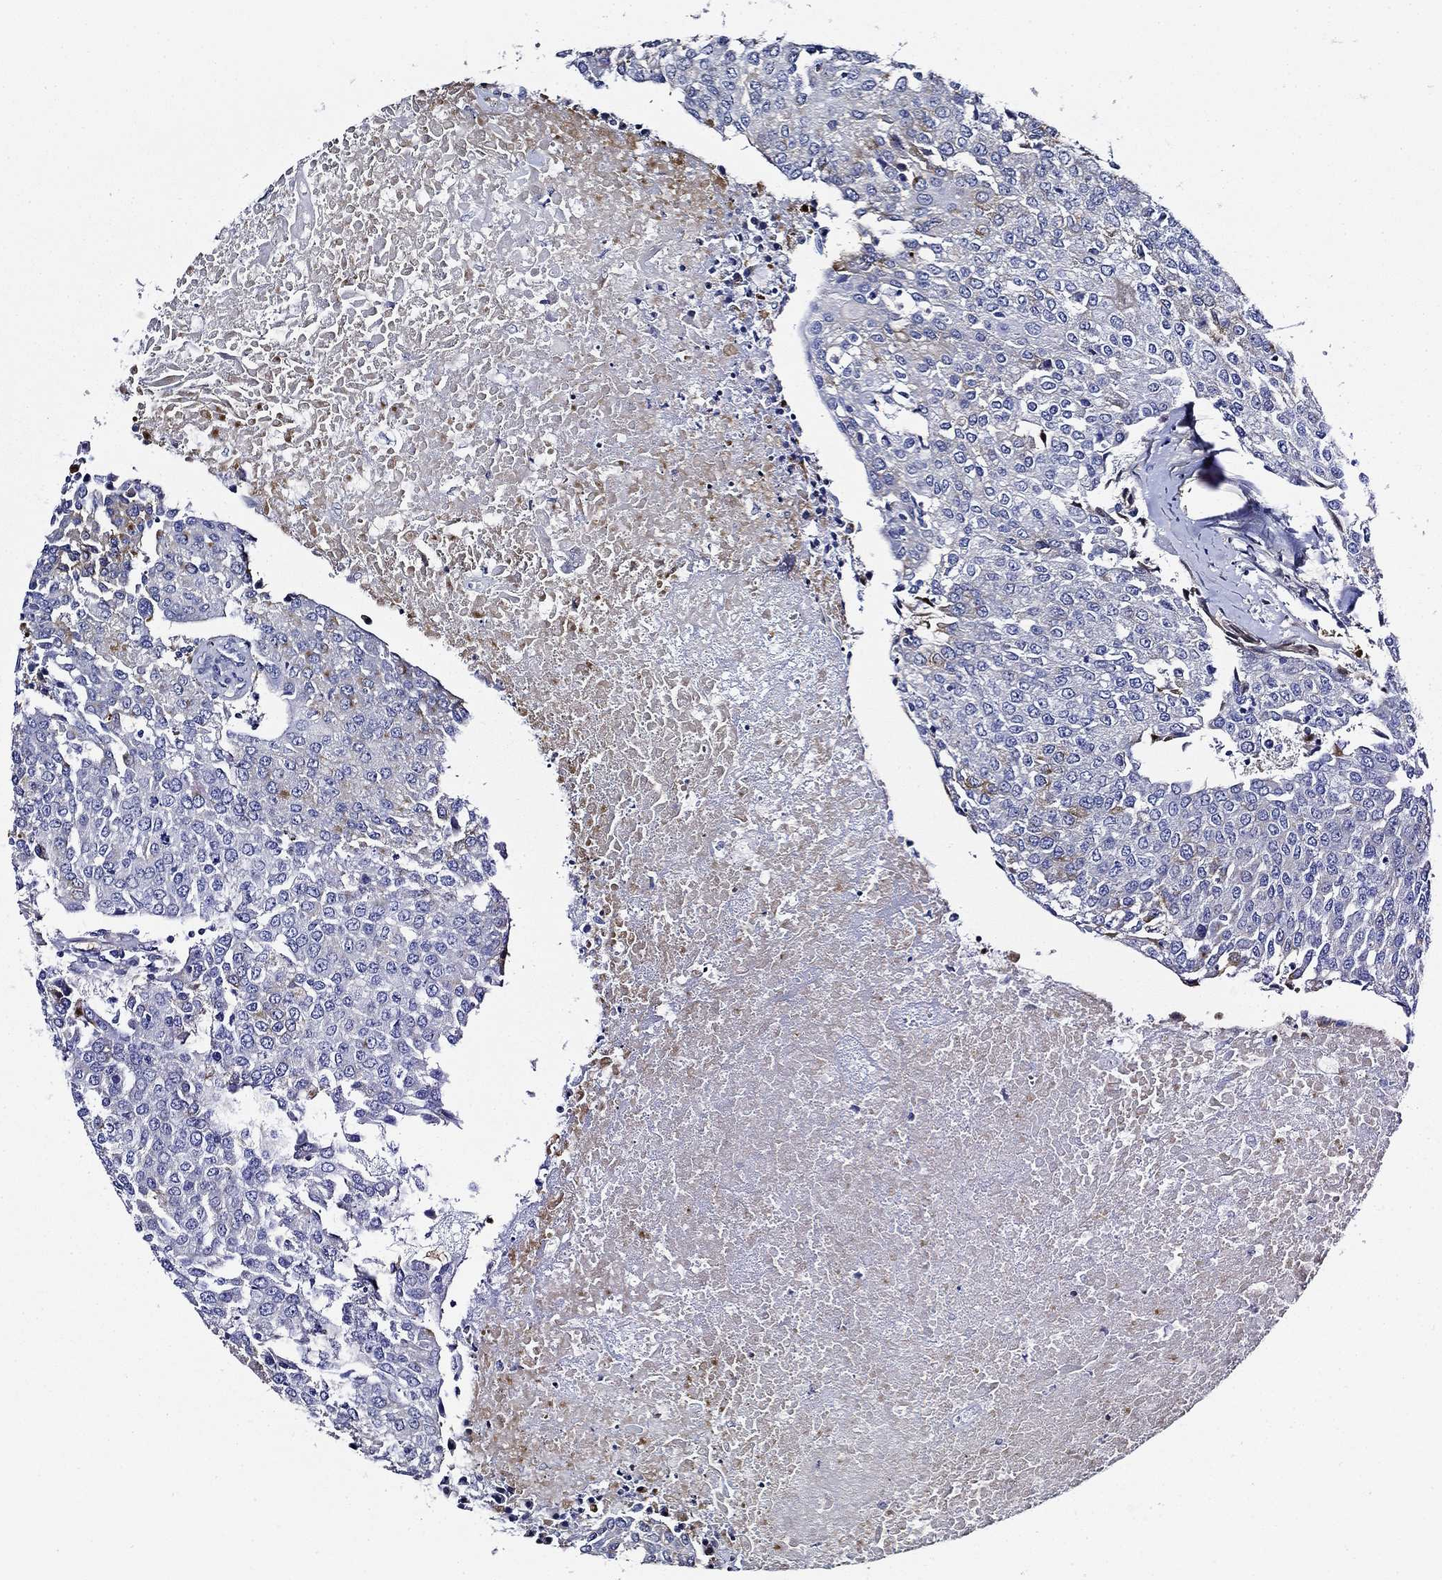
{"staining": {"intensity": "negative", "quantity": "none", "location": "none"}, "tissue": "urothelial cancer", "cell_type": "Tumor cells", "image_type": "cancer", "snomed": [{"axis": "morphology", "description": "Urothelial carcinoma, High grade"}, {"axis": "topography", "description": "Urinary bladder"}], "caption": "Urothelial cancer stained for a protein using IHC shows no staining tumor cells.", "gene": "GPC1", "patient": {"sex": "female", "age": 85}}